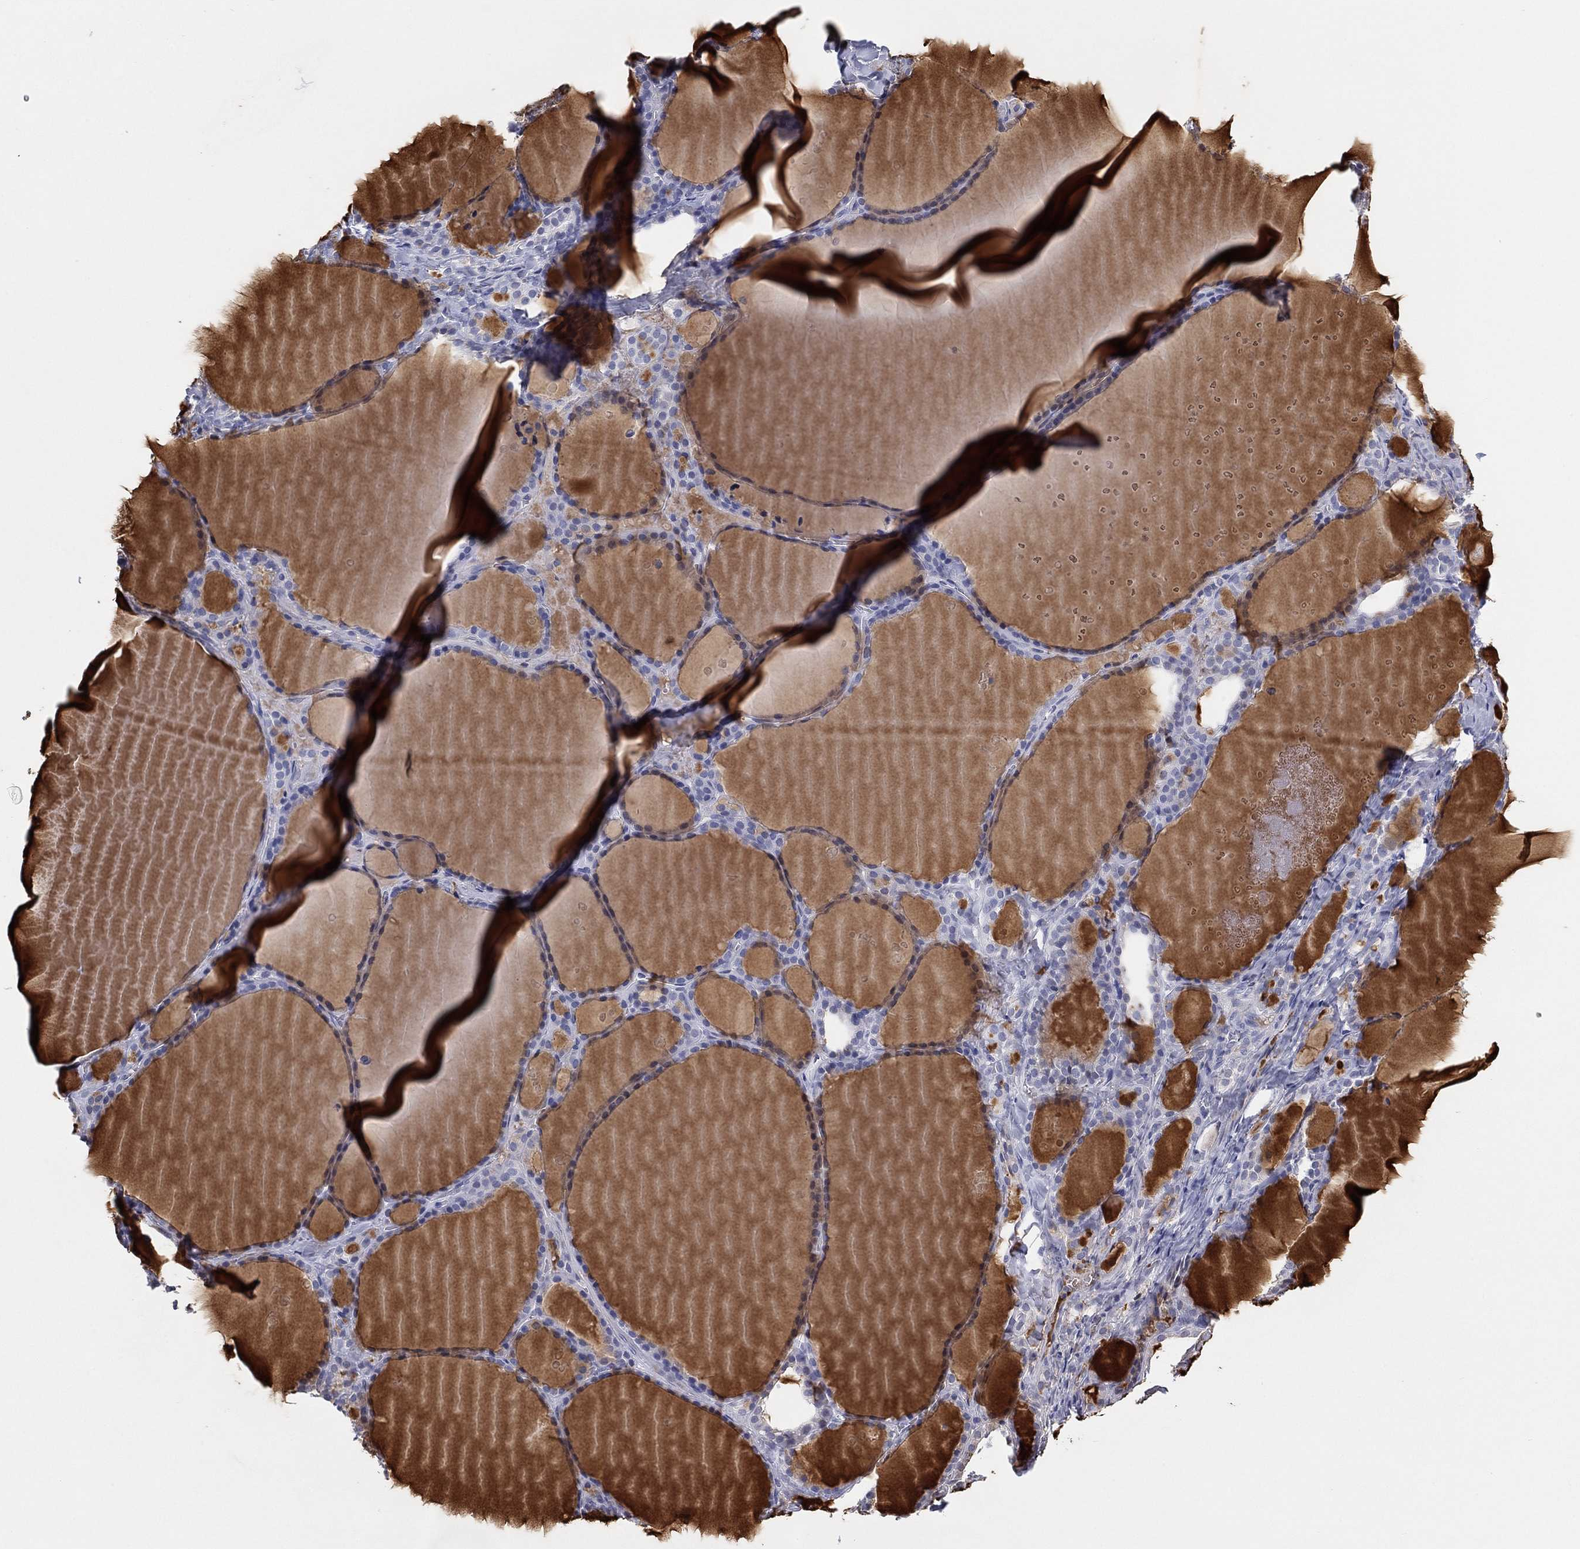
{"staining": {"intensity": "negative", "quantity": "none", "location": "none"}, "tissue": "thyroid gland", "cell_type": "Glandular cells", "image_type": "normal", "snomed": [{"axis": "morphology", "description": "Normal tissue, NOS"}, {"axis": "topography", "description": "Thyroid gland"}], "caption": "Immunohistochemistry image of normal thyroid gland stained for a protein (brown), which shows no staining in glandular cells.", "gene": "CD177", "patient": {"sex": "male", "age": 68}}